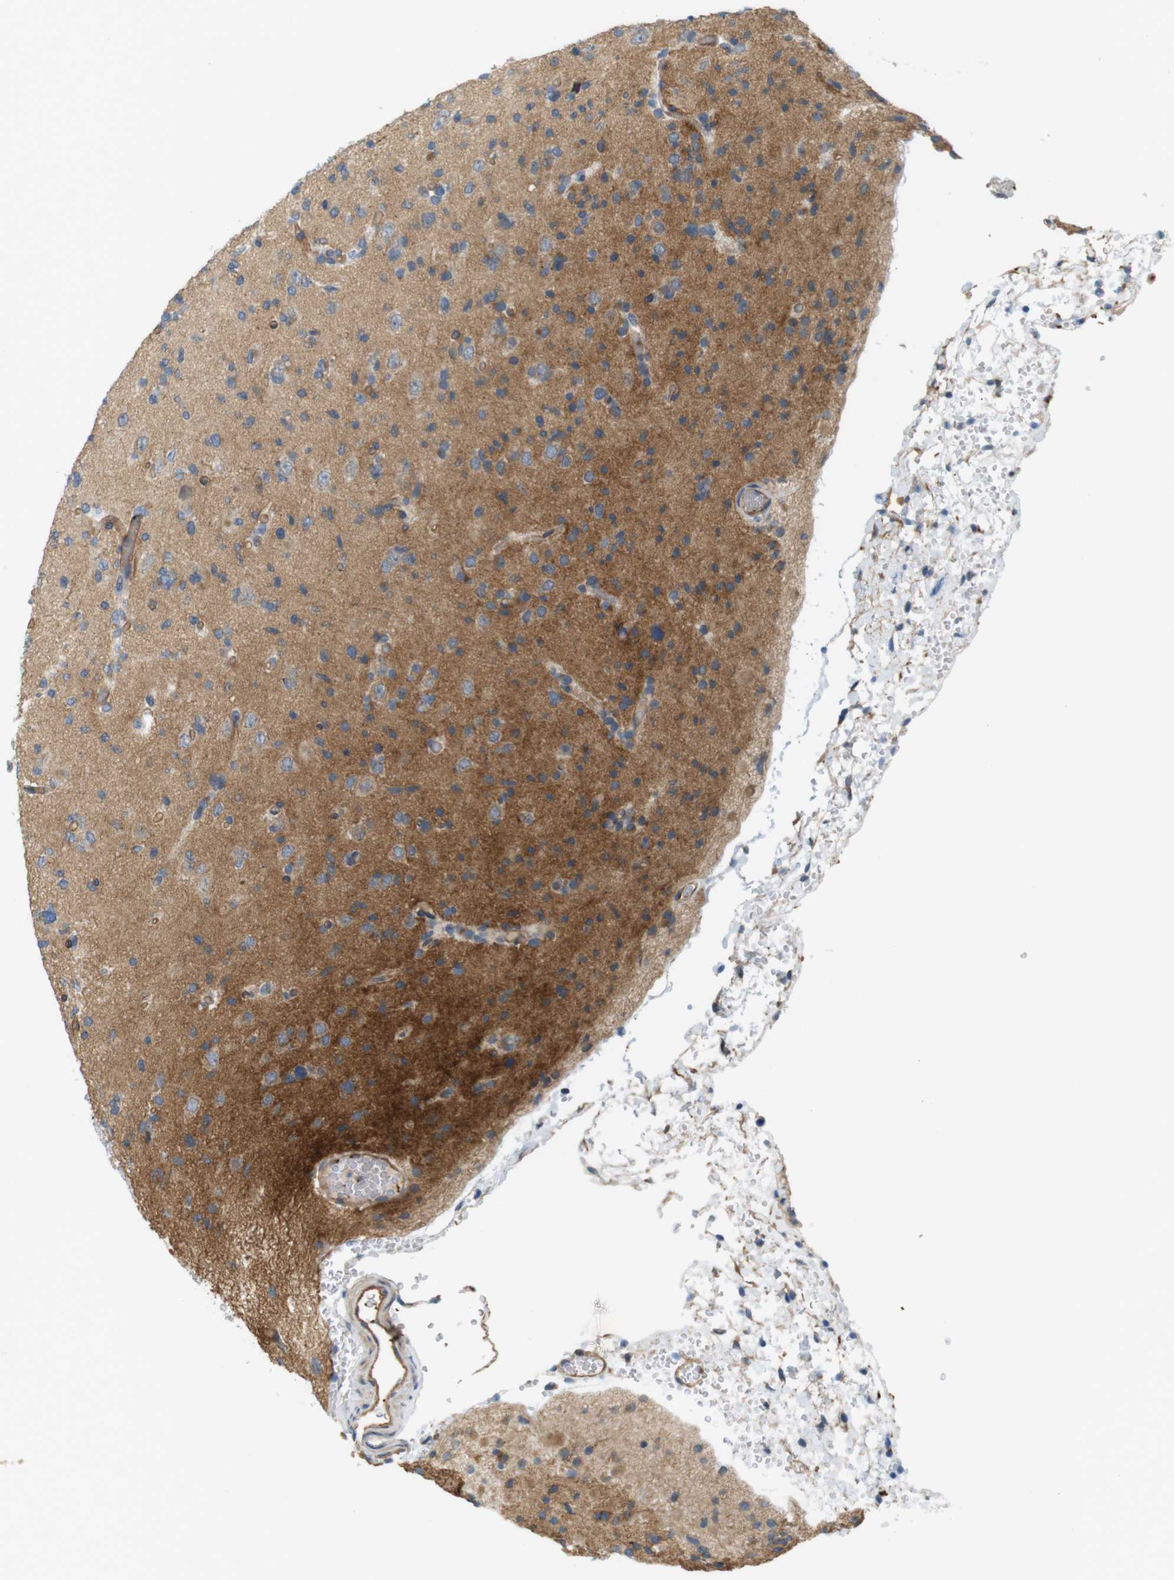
{"staining": {"intensity": "moderate", "quantity": "25%-75%", "location": "cytoplasmic/membranous"}, "tissue": "glioma", "cell_type": "Tumor cells", "image_type": "cancer", "snomed": [{"axis": "morphology", "description": "Glioma, malignant, Low grade"}, {"axis": "topography", "description": "Brain"}], "caption": "Glioma was stained to show a protein in brown. There is medium levels of moderate cytoplasmic/membranous staining in about 25%-75% of tumor cells.", "gene": "BVES", "patient": {"sex": "female", "age": 22}}